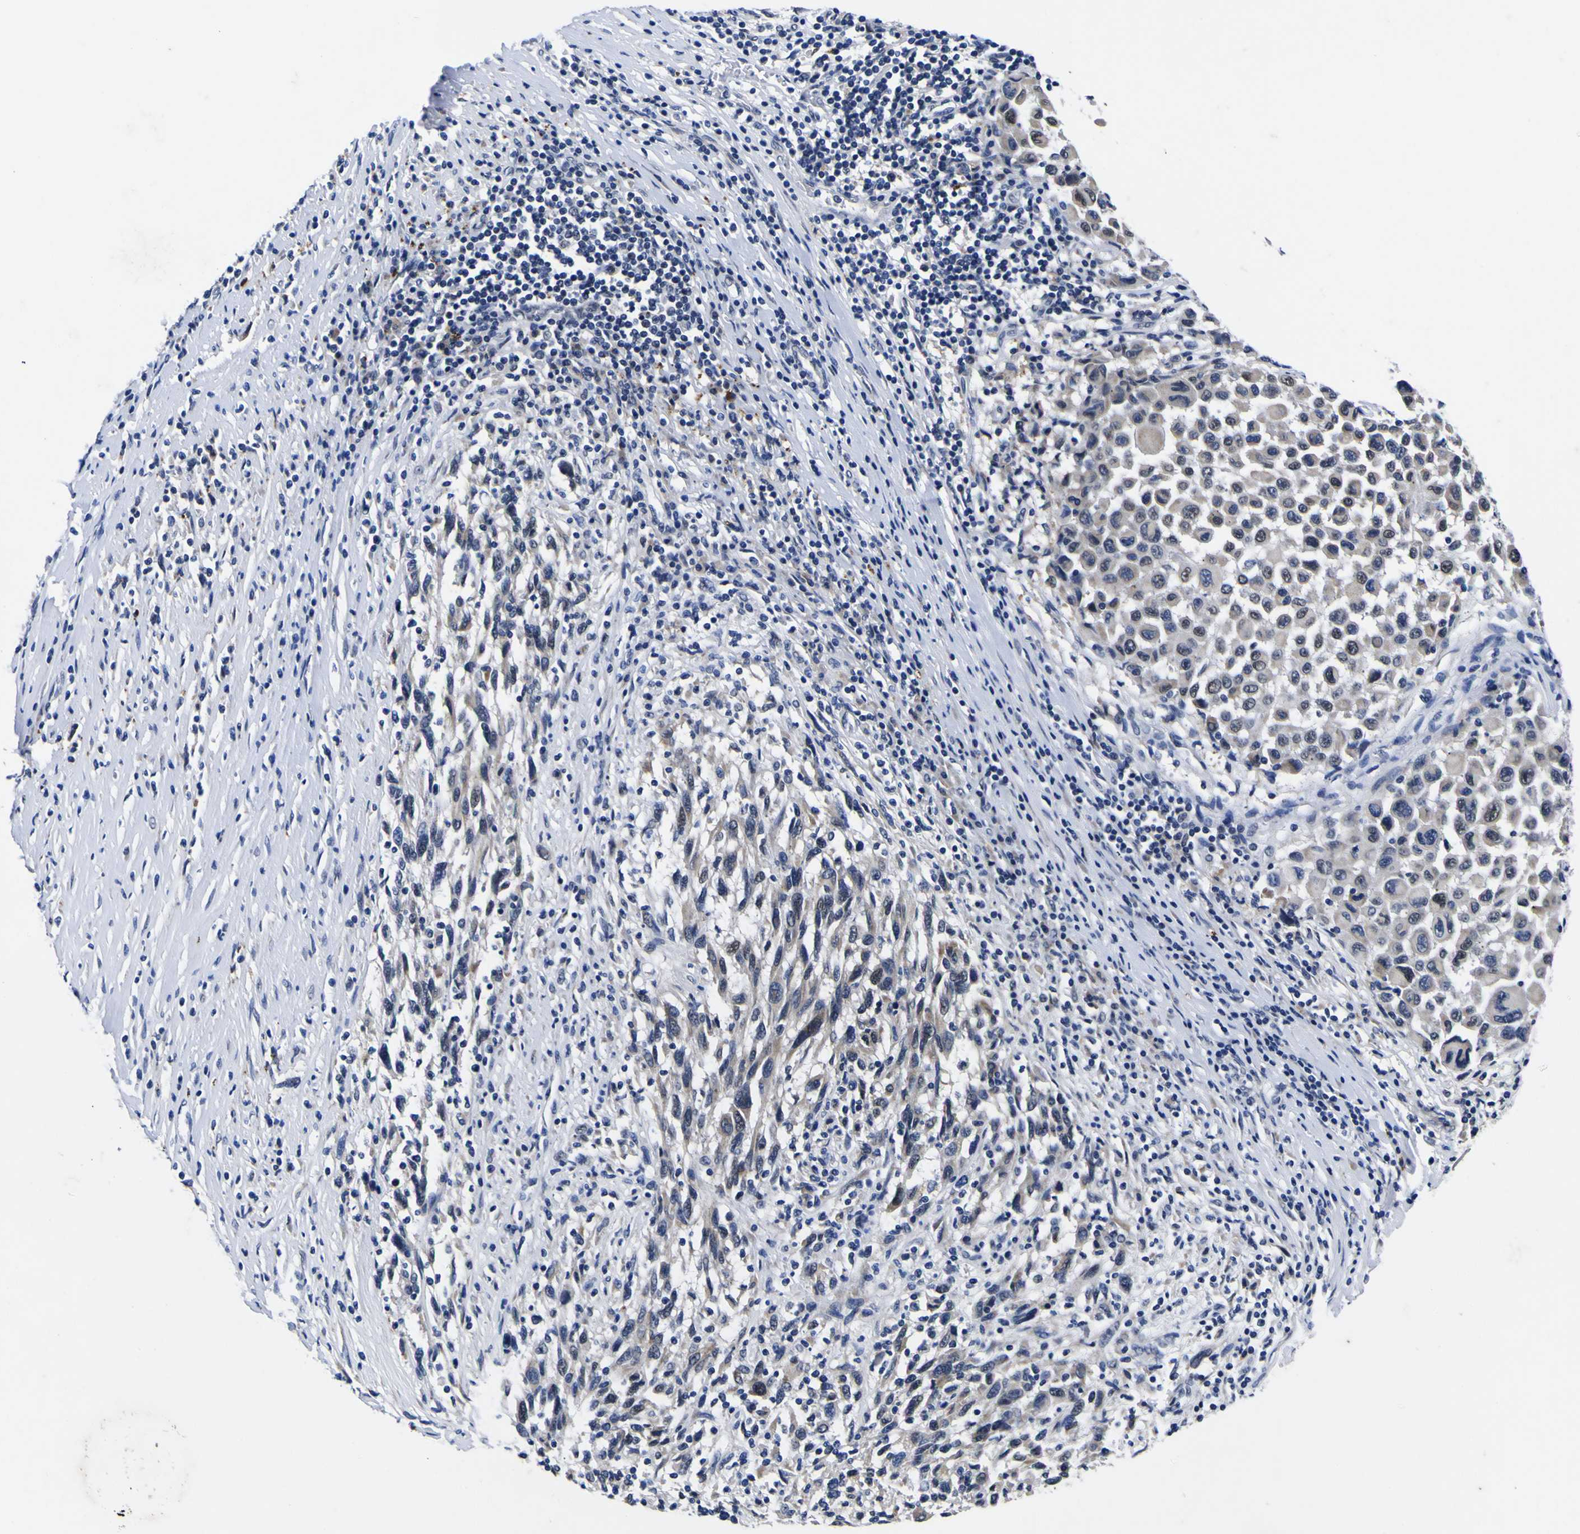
{"staining": {"intensity": "weak", "quantity": "25%-75%", "location": "nuclear"}, "tissue": "melanoma", "cell_type": "Tumor cells", "image_type": "cancer", "snomed": [{"axis": "morphology", "description": "Malignant melanoma, Metastatic site"}, {"axis": "topography", "description": "Lymph node"}], "caption": "Immunohistochemistry (IHC) image of neoplastic tissue: human melanoma stained using immunohistochemistry exhibits low levels of weak protein expression localized specifically in the nuclear of tumor cells, appearing as a nuclear brown color.", "gene": "IGFLR1", "patient": {"sex": "male", "age": 61}}